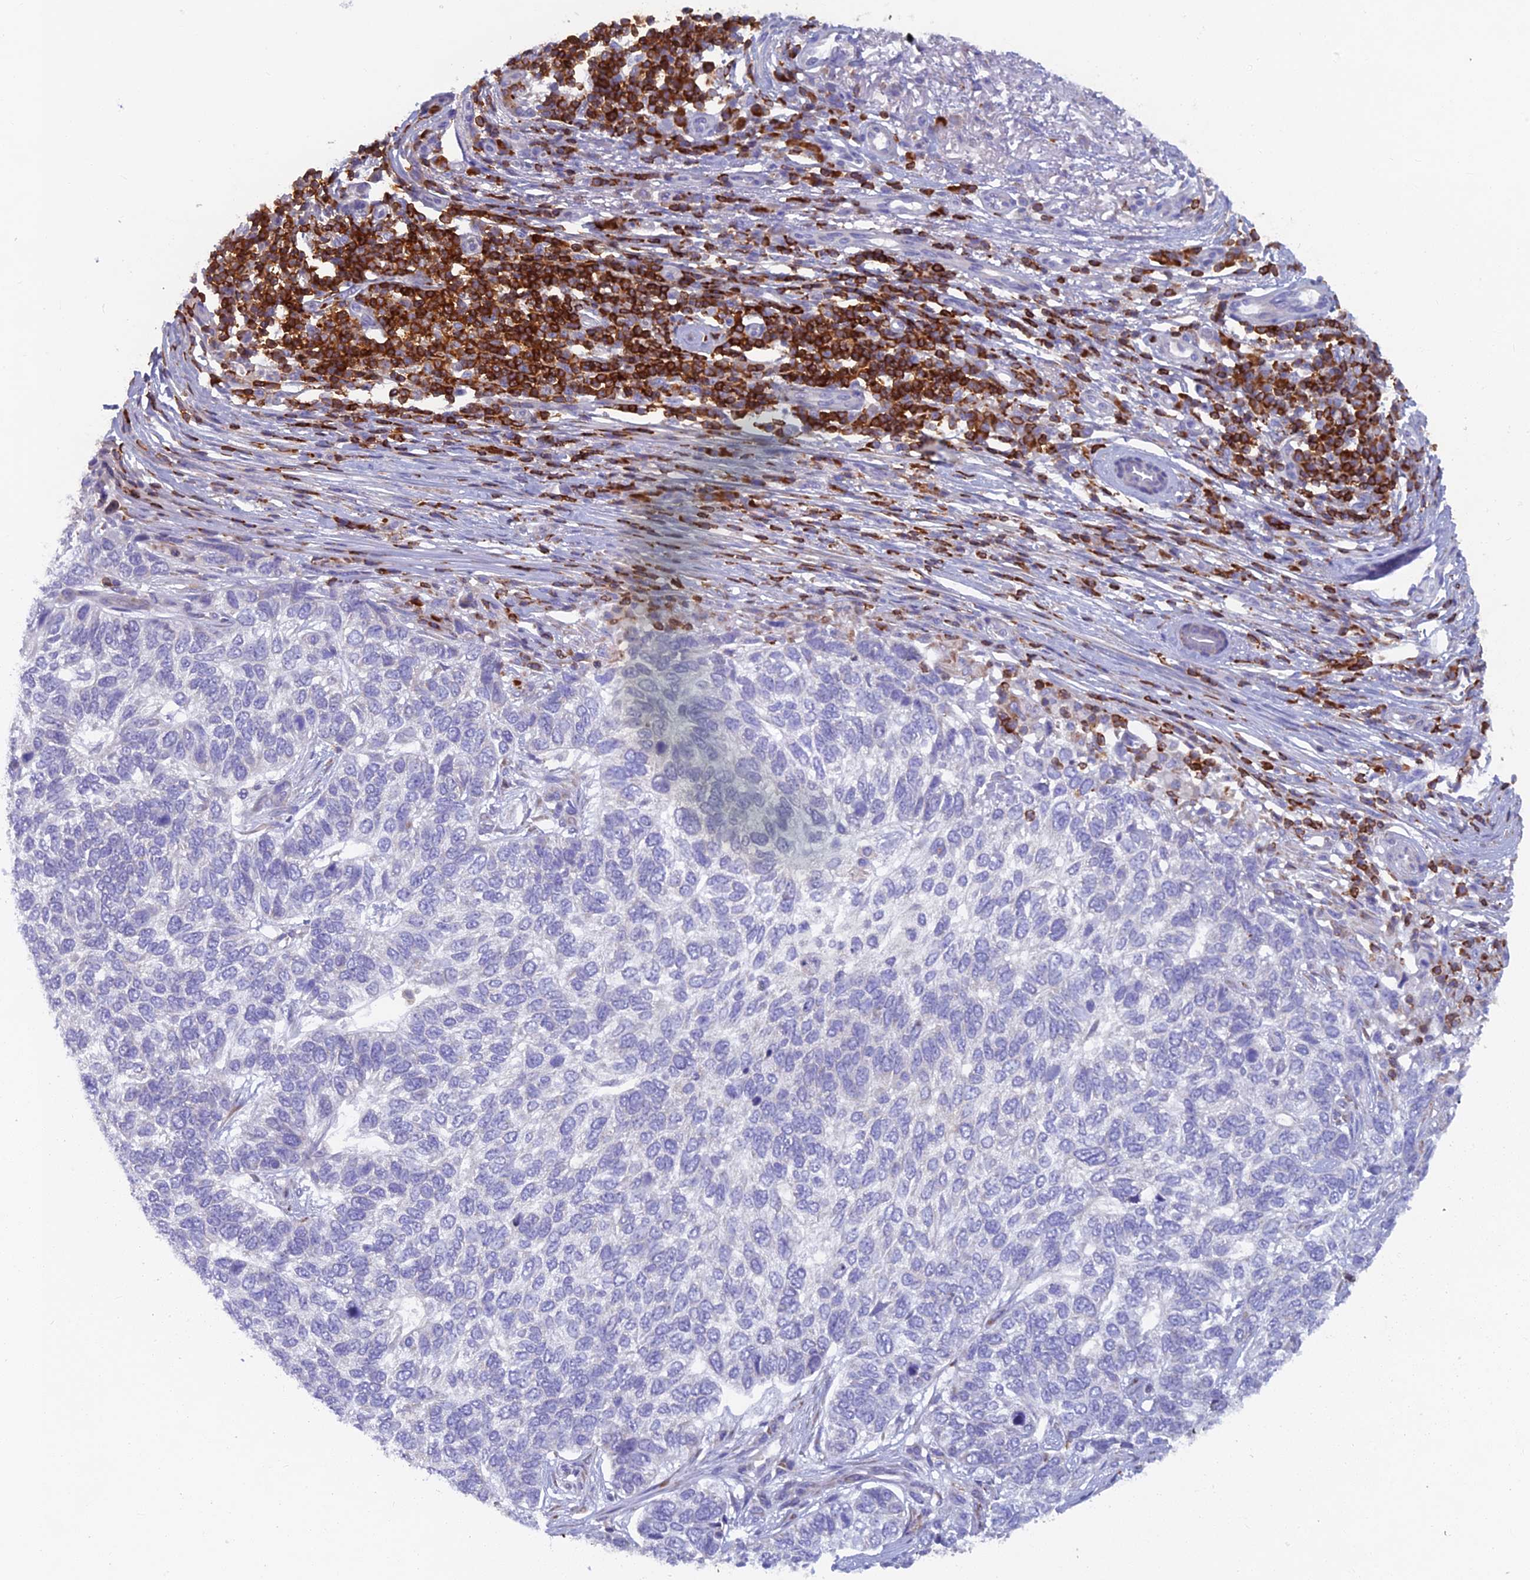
{"staining": {"intensity": "negative", "quantity": "none", "location": "none"}, "tissue": "skin cancer", "cell_type": "Tumor cells", "image_type": "cancer", "snomed": [{"axis": "morphology", "description": "Basal cell carcinoma"}, {"axis": "topography", "description": "Skin"}], "caption": "Human skin basal cell carcinoma stained for a protein using immunohistochemistry (IHC) demonstrates no expression in tumor cells.", "gene": "ABI3BP", "patient": {"sex": "female", "age": 65}}